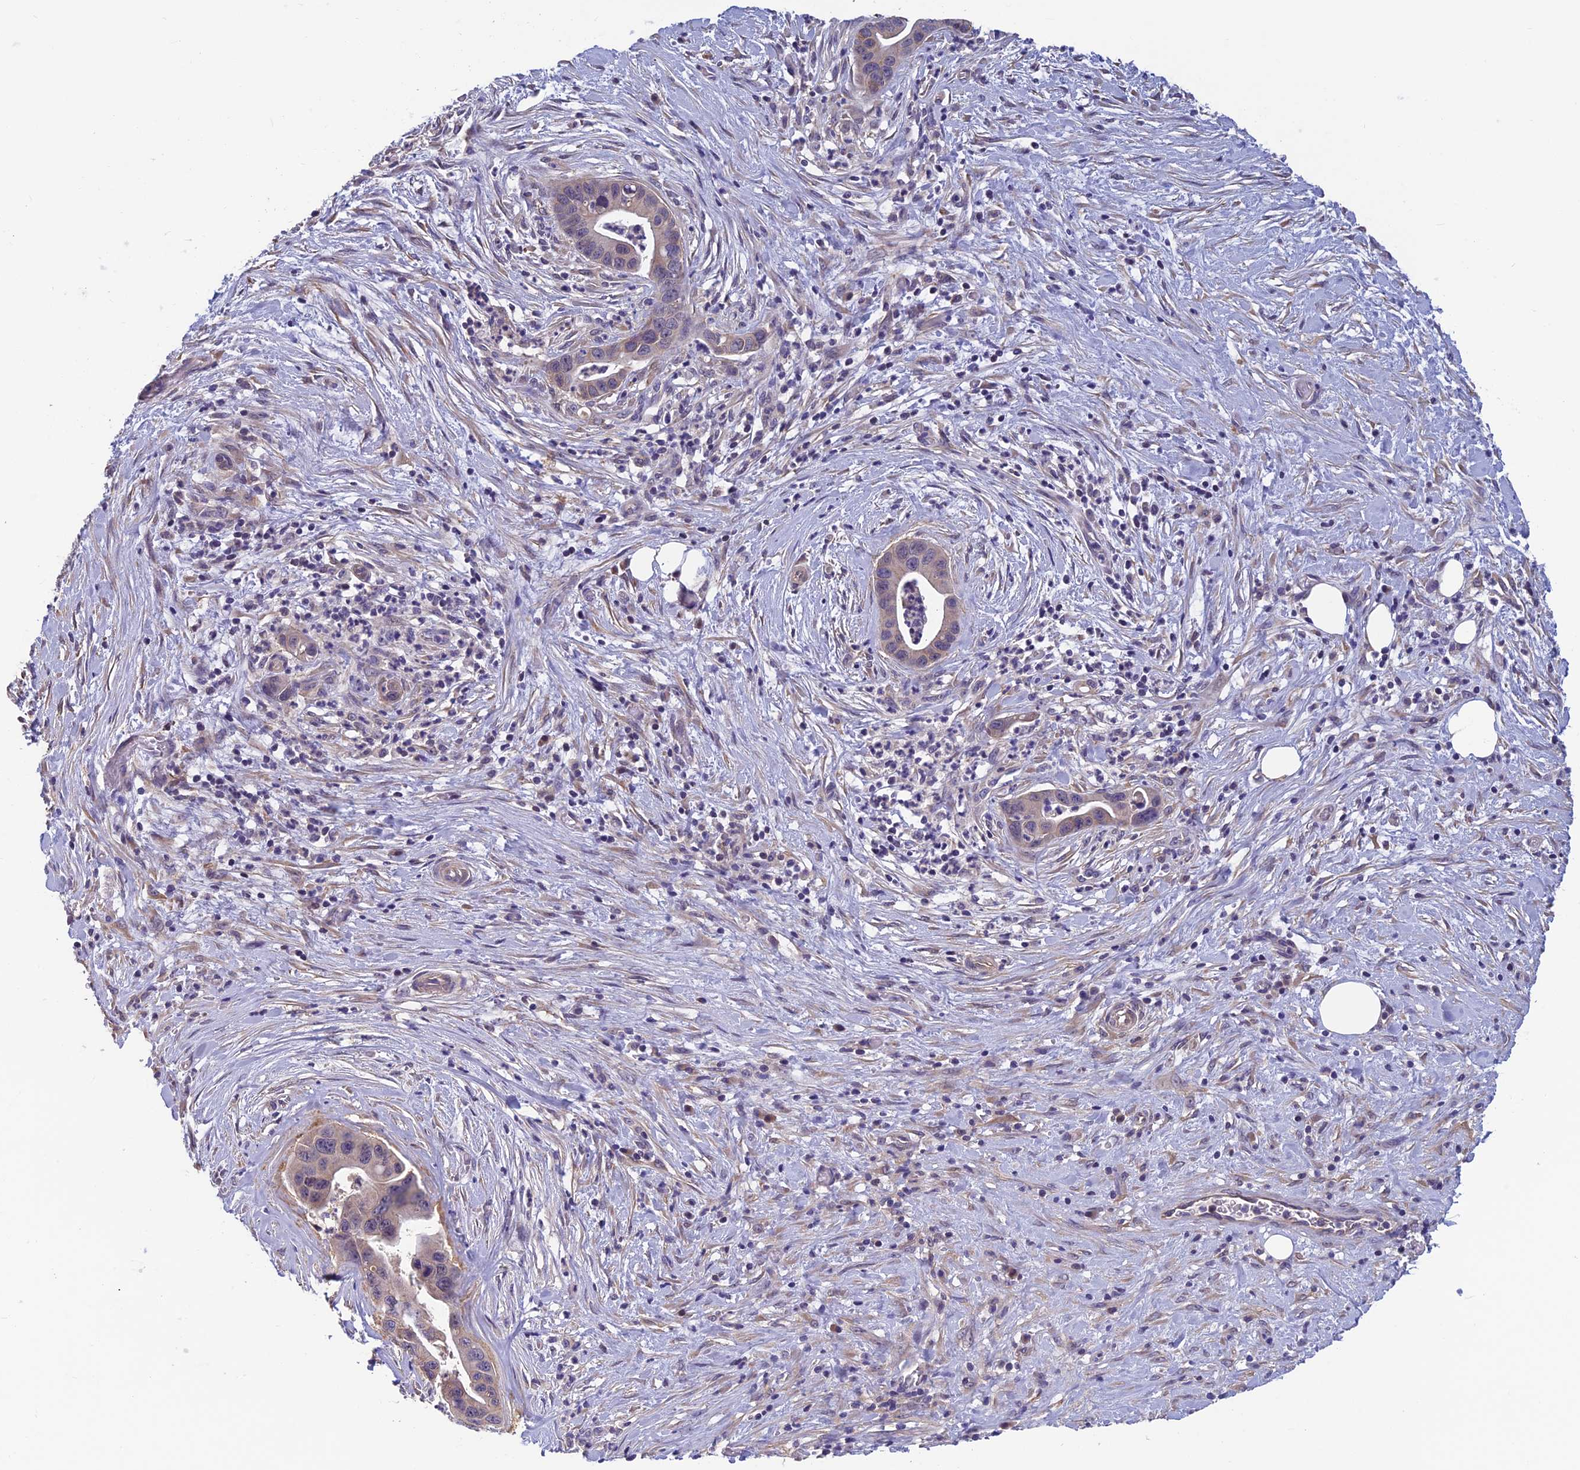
{"staining": {"intensity": "negative", "quantity": "none", "location": "none"}, "tissue": "pancreatic cancer", "cell_type": "Tumor cells", "image_type": "cancer", "snomed": [{"axis": "morphology", "description": "Adenocarcinoma, NOS"}, {"axis": "topography", "description": "Pancreas"}], "caption": "Tumor cells are negative for protein expression in human pancreatic adenocarcinoma. (DAB immunohistochemistry with hematoxylin counter stain).", "gene": "HECA", "patient": {"sex": "male", "age": 73}}